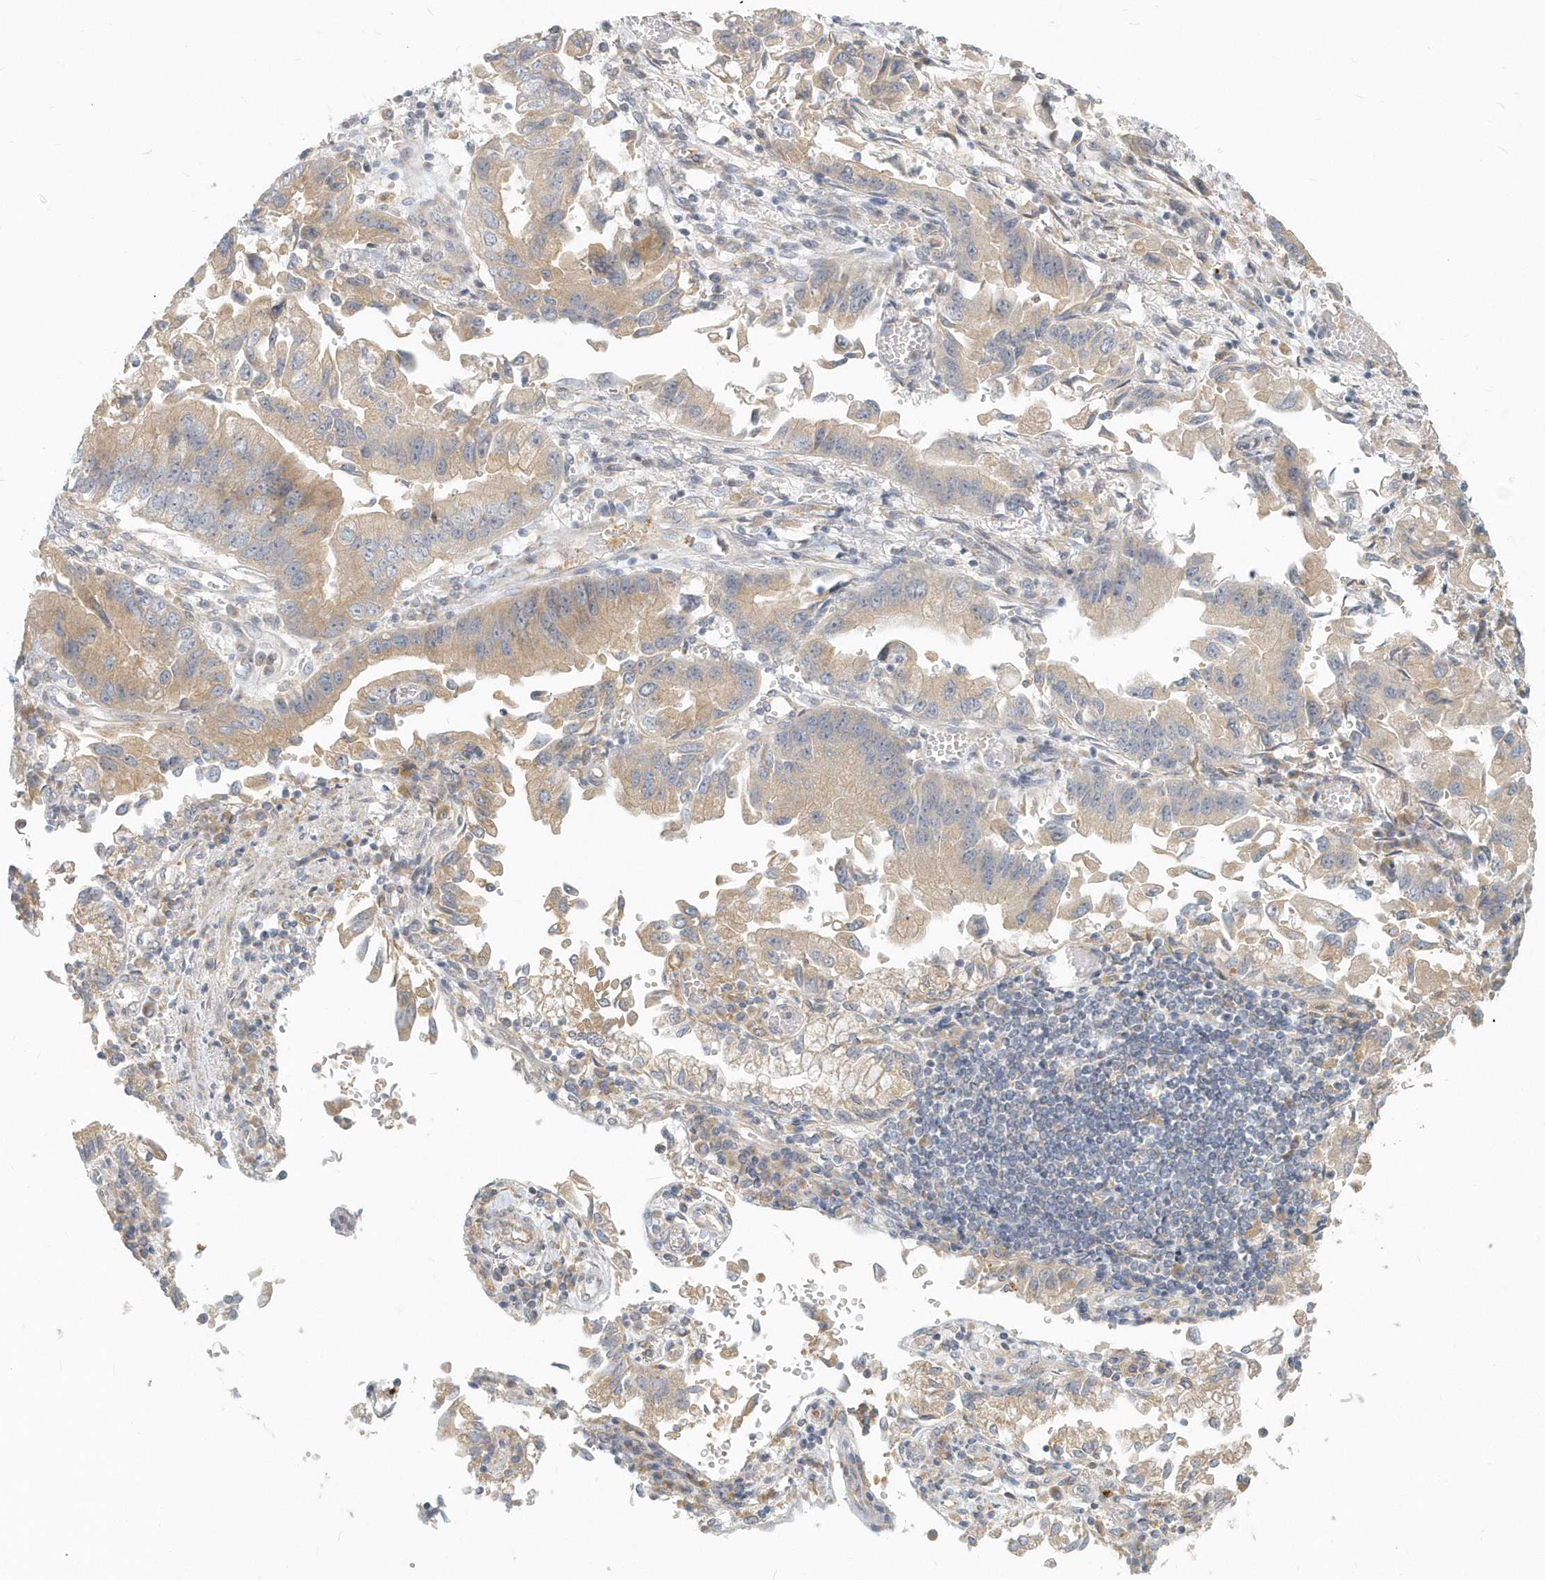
{"staining": {"intensity": "weak", "quantity": ">75%", "location": "cytoplasmic/membranous"}, "tissue": "stomach cancer", "cell_type": "Tumor cells", "image_type": "cancer", "snomed": [{"axis": "morphology", "description": "Adenocarcinoma, NOS"}, {"axis": "topography", "description": "Stomach"}], "caption": "Stomach adenocarcinoma tissue exhibits weak cytoplasmic/membranous staining in approximately >75% of tumor cells, visualized by immunohistochemistry.", "gene": "NAPB", "patient": {"sex": "male", "age": 62}}